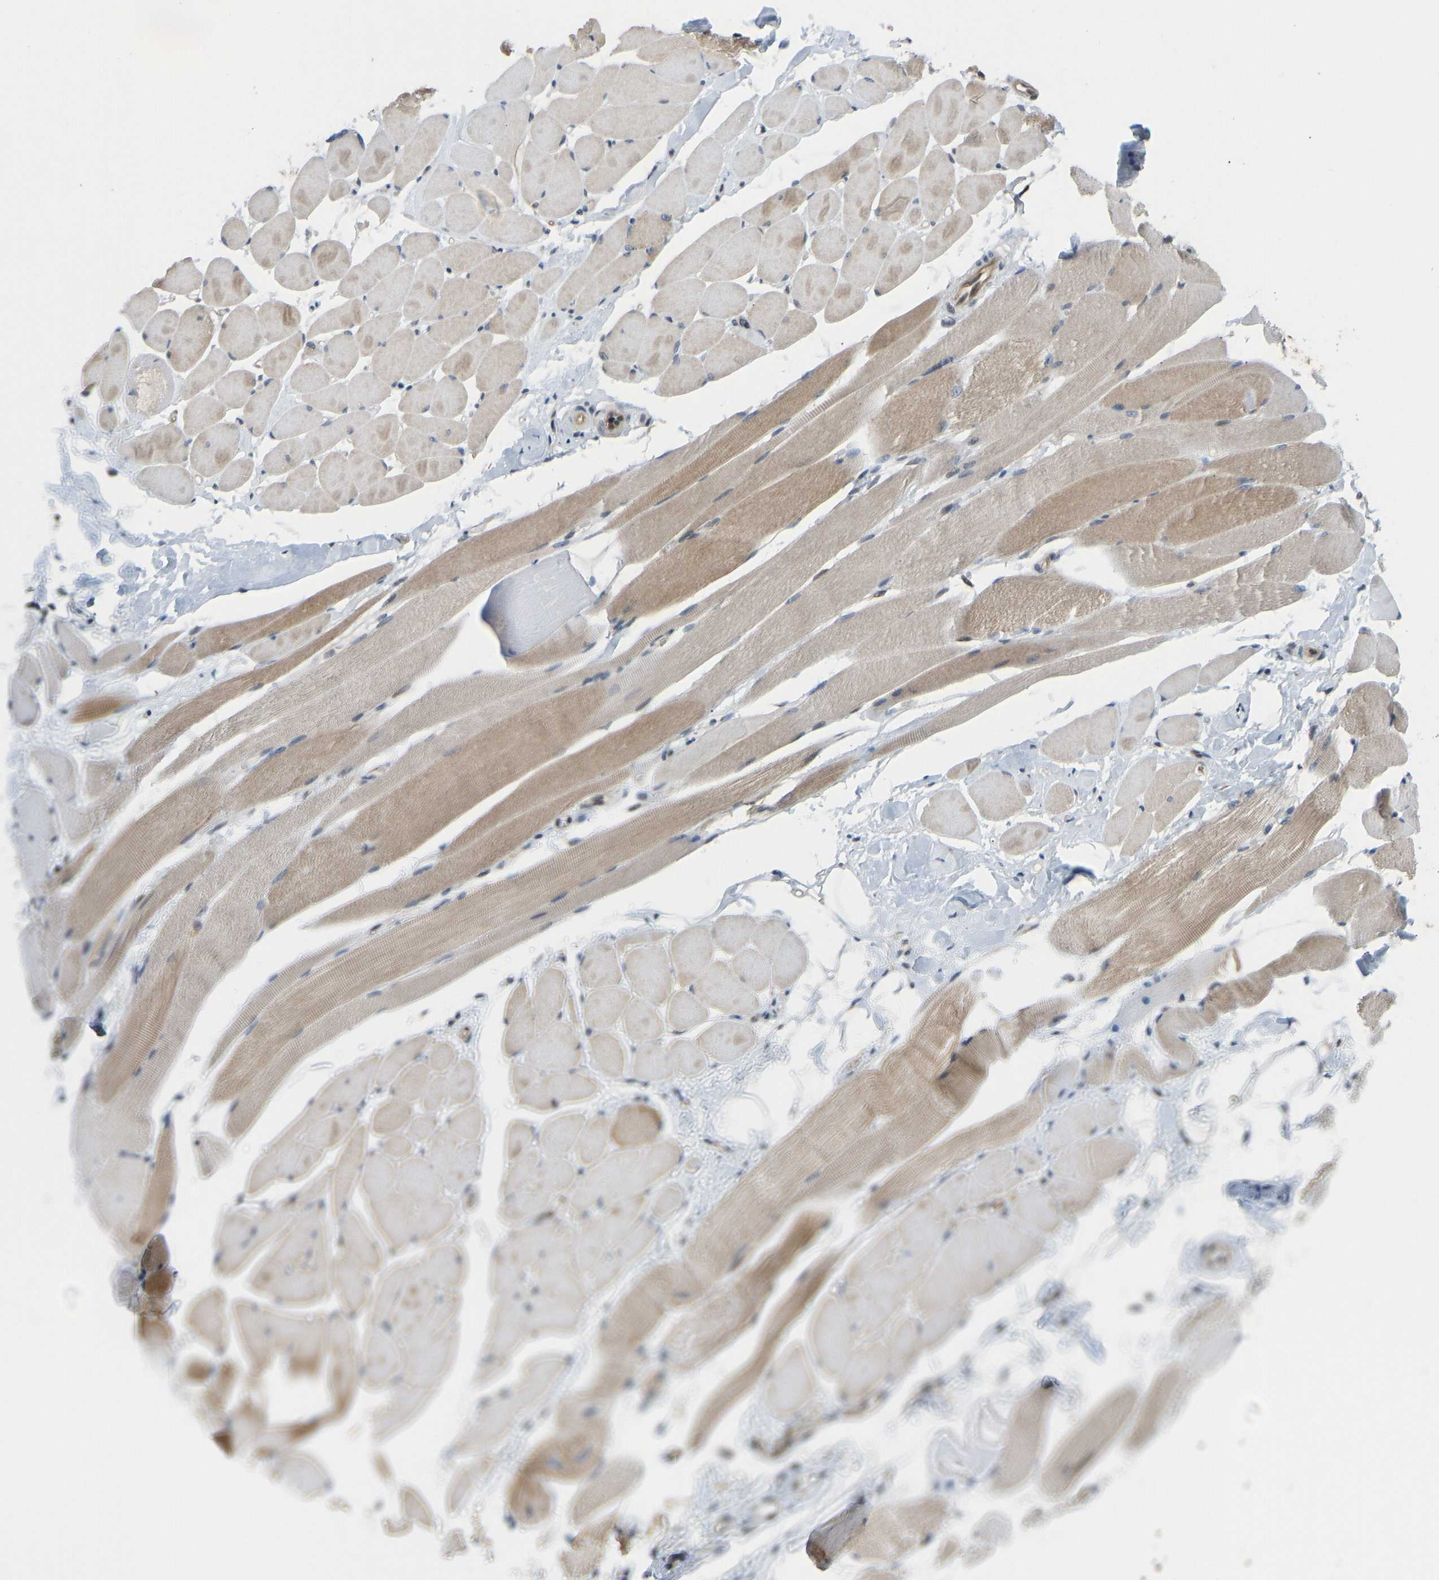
{"staining": {"intensity": "moderate", "quantity": "25%-75%", "location": "cytoplasmic/membranous"}, "tissue": "skeletal muscle", "cell_type": "Myocytes", "image_type": "normal", "snomed": [{"axis": "morphology", "description": "Normal tissue, NOS"}, {"axis": "topography", "description": "Skeletal muscle"}, {"axis": "topography", "description": "Peripheral nerve tissue"}], "caption": "Approximately 25%-75% of myocytes in benign human skeletal muscle reveal moderate cytoplasmic/membranous protein expression as visualized by brown immunohistochemical staining.", "gene": "CCT8", "patient": {"sex": "female", "age": 84}}